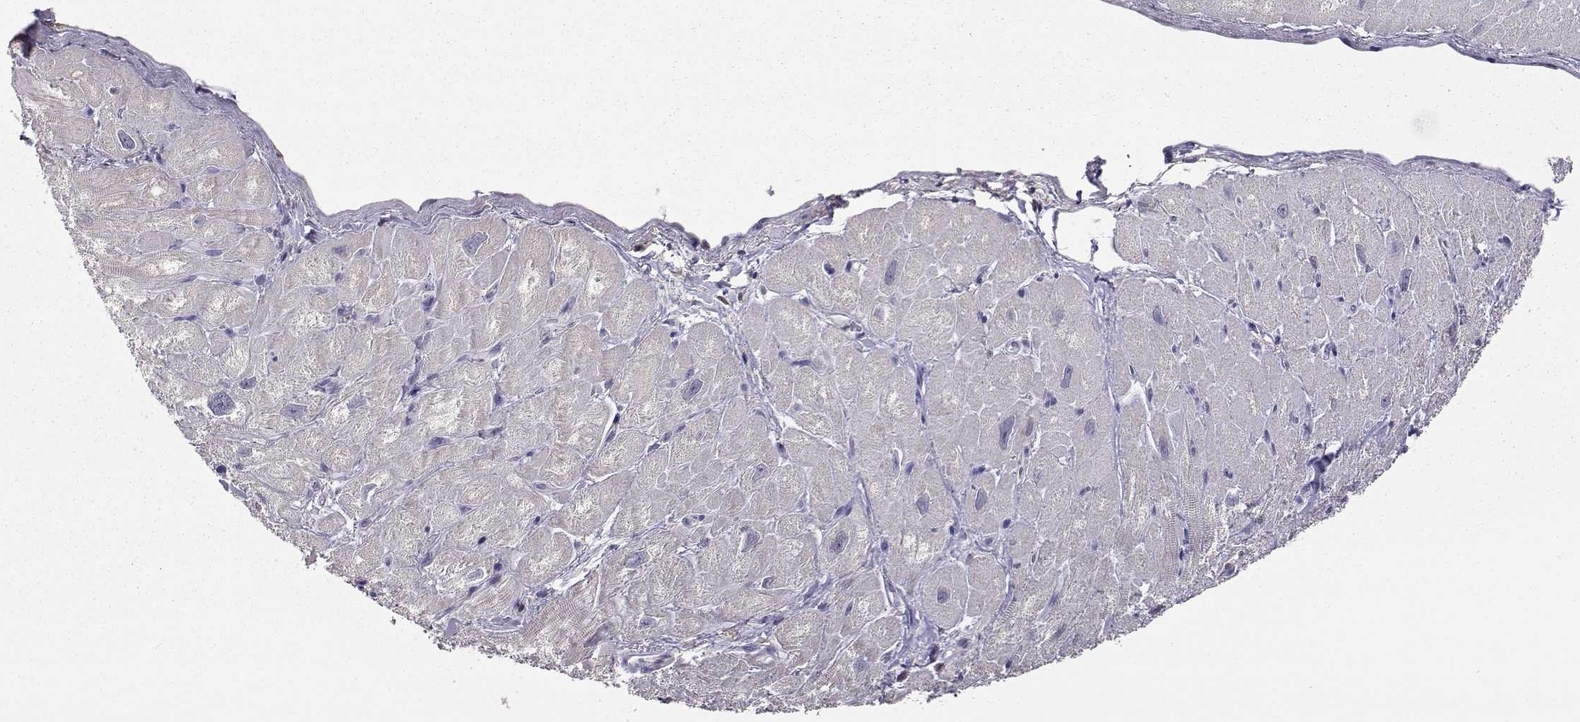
{"staining": {"intensity": "negative", "quantity": "none", "location": "none"}, "tissue": "heart muscle", "cell_type": "Cardiomyocytes", "image_type": "normal", "snomed": [{"axis": "morphology", "description": "Normal tissue, NOS"}, {"axis": "topography", "description": "Heart"}], "caption": "Immunohistochemical staining of unremarkable heart muscle reveals no significant positivity in cardiomyocytes.", "gene": "AKR1B1", "patient": {"sex": "male", "age": 60}}